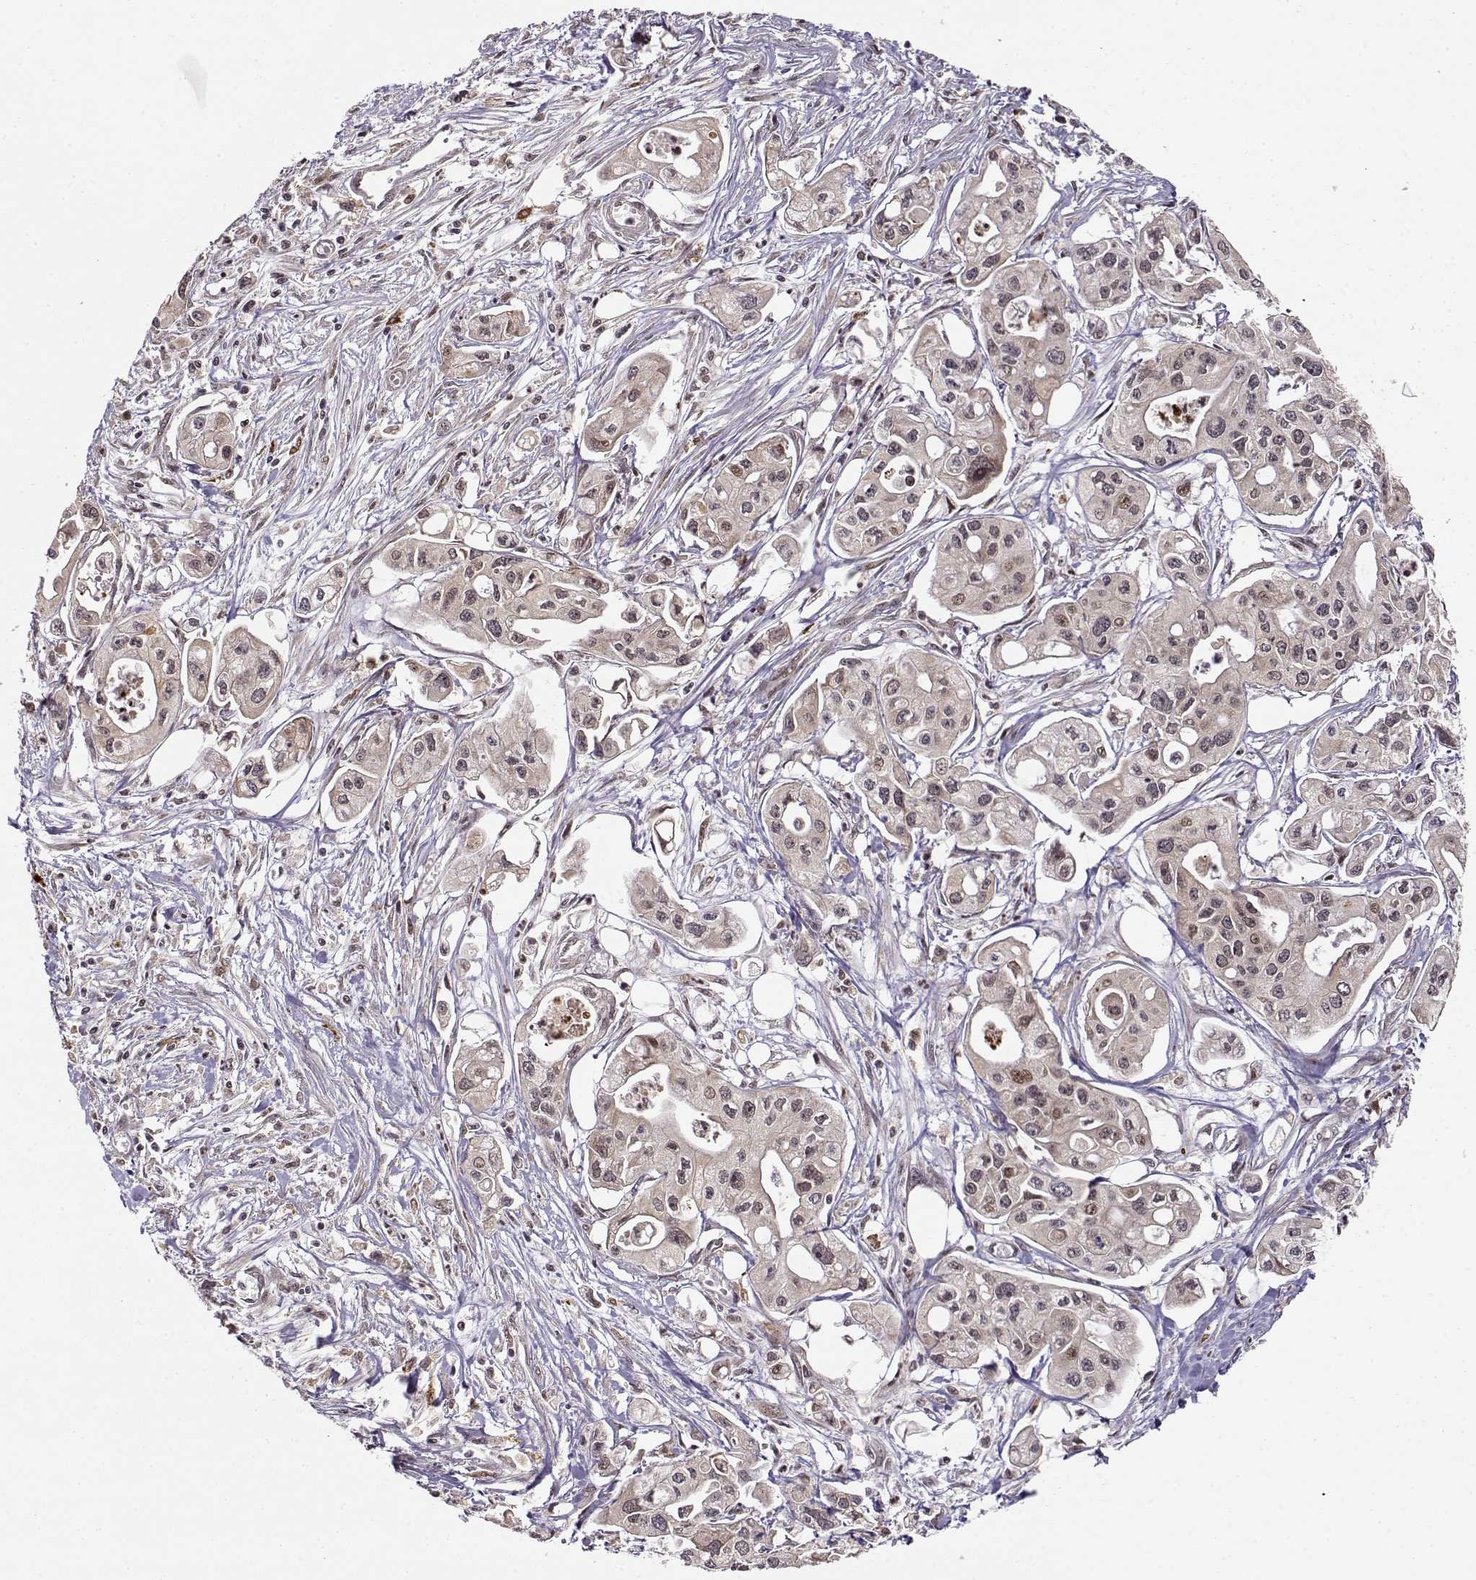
{"staining": {"intensity": "weak", "quantity": "<25%", "location": "cytoplasmic/membranous,nuclear"}, "tissue": "pancreatic cancer", "cell_type": "Tumor cells", "image_type": "cancer", "snomed": [{"axis": "morphology", "description": "Adenocarcinoma, NOS"}, {"axis": "topography", "description": "Pancreas"}], "caption": "Pancreatic cancer was stained to show a protein in brown. There is no significant positivity in tumor cells.", "gene": "MAEA", "patient": {"sex": "male", "age": 70}}